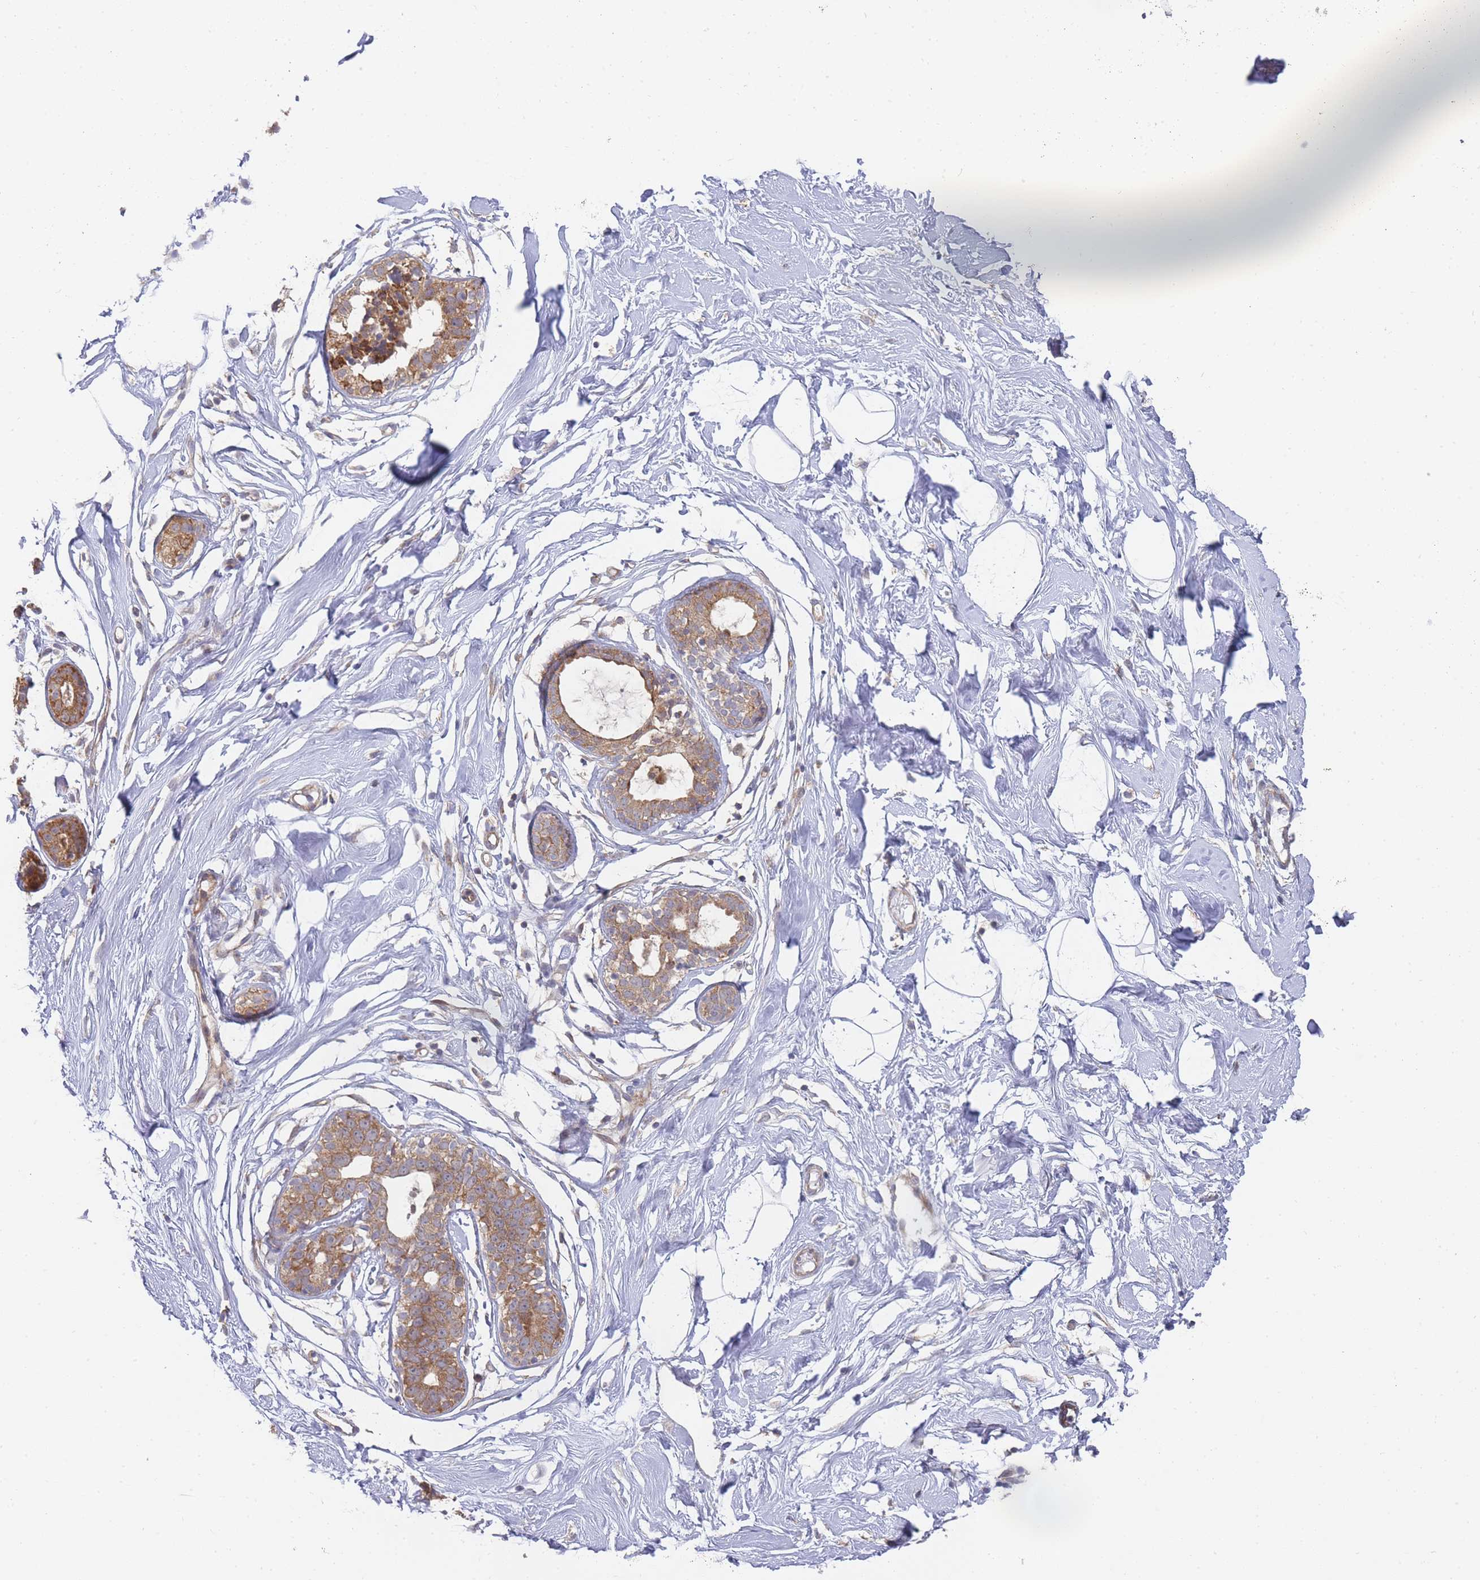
{"staining": {"intensity": "negative", "quantity": "none", "location": "none"}, "tissue": "breast", "cell_type": "Adipocytes", "image_type": "normal", "snomed": [{"axis": "morphology", "description": "Normal tissue, NOS"}, {"axis": "morphology", "description": "Adenoma, NOS"}, {"axis": "topography", "description": "Breast"}], "caption": "High power microscopy histopathology image of an immunohistochemistry (IHC) image of unremarkable breast, revealing no significant positivity in adipocytes.", "gene": "TRIM26", "patient": {"sex": "female", "age": 23}}